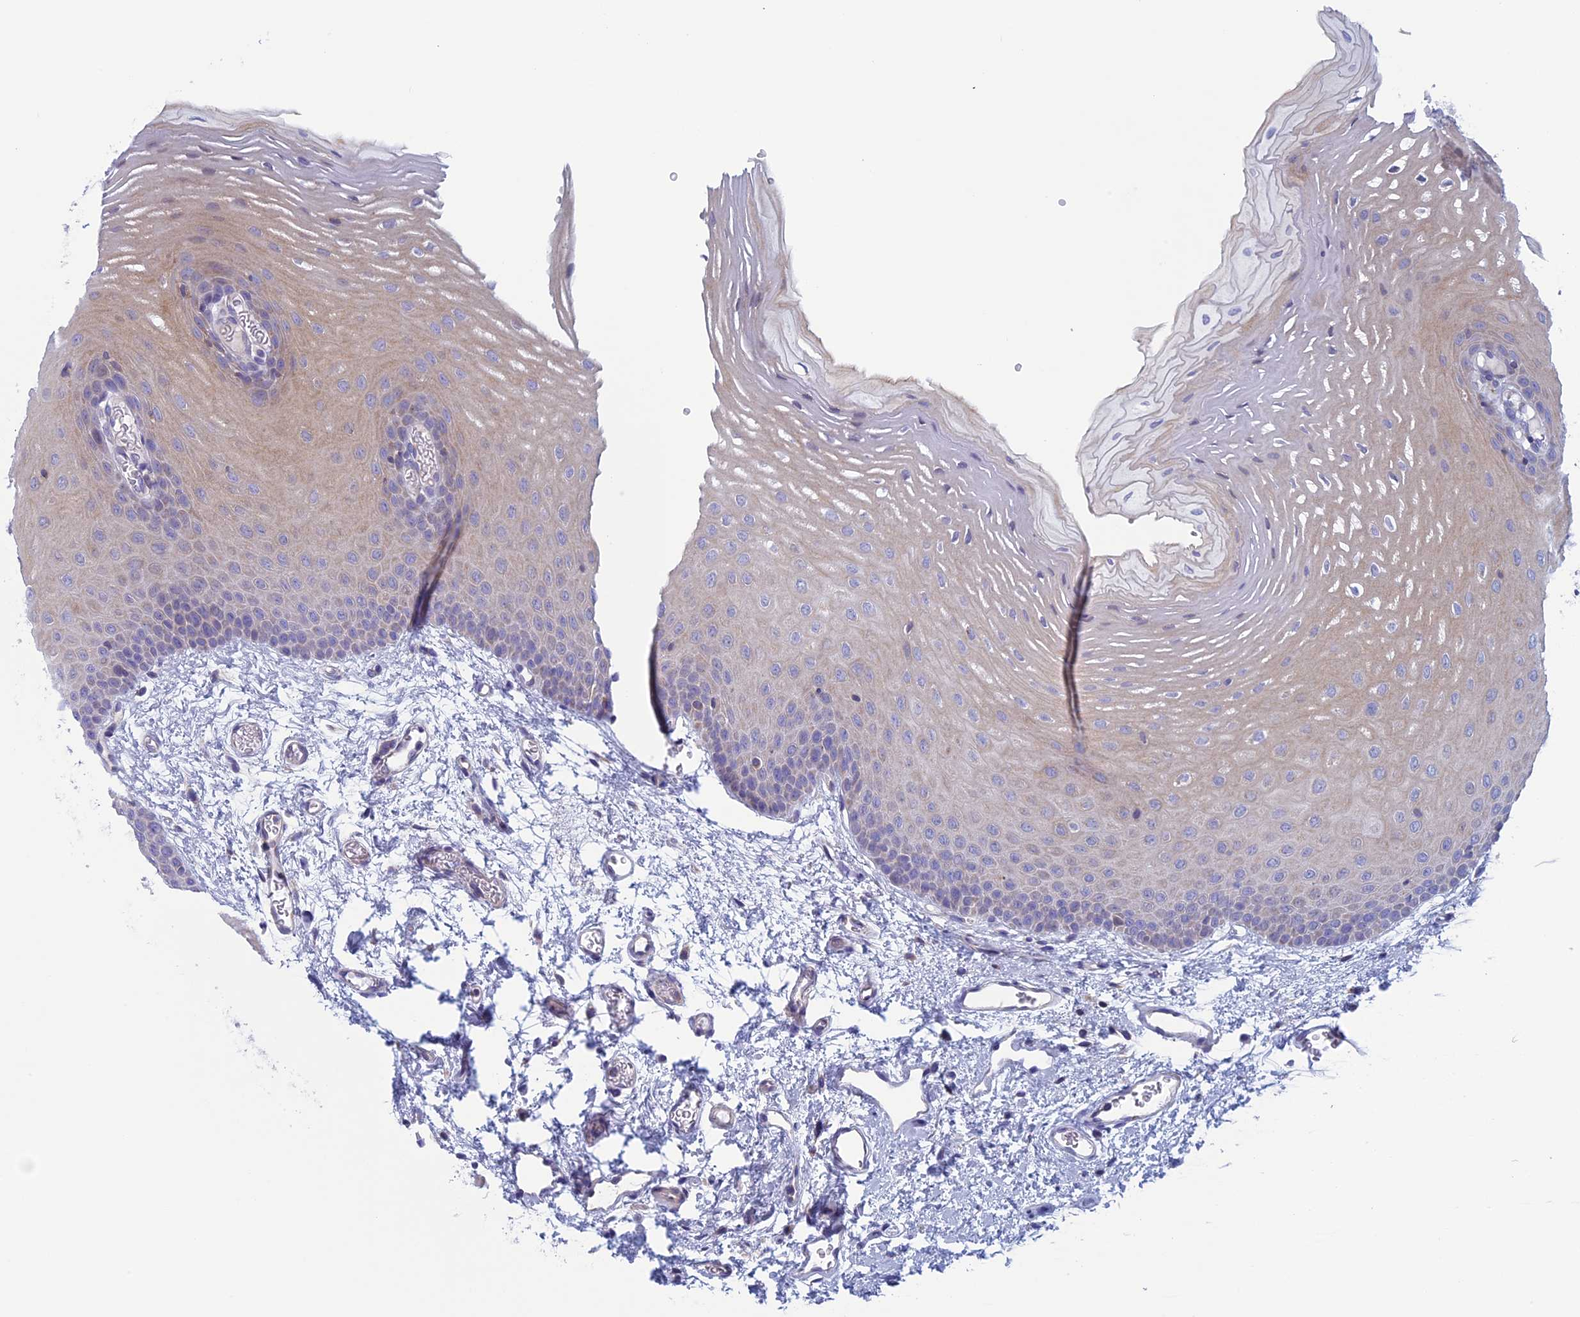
{"staining": {"intensity": "moderate", "quantity": "<25%", "location": "cytoplasmic/membranous"}, "tissue": "oral mucosa", "cell_type": "Squamous epithelial cells", "image_type": "normal", "snomed": [{"axis": "morphology", "description": "Normal tissue, NOS"}, {"axis": "topography", "description": "Oral tissue"}], "caption": "Immunohistochemical staining of unremarkable human oral mucosa shows moderate cytoplasmic/membranous protein staining in about <25% of squamous epithelial cells.", "gene": "NDUFB9", "patient": {"sex": "female", "age": 70}}